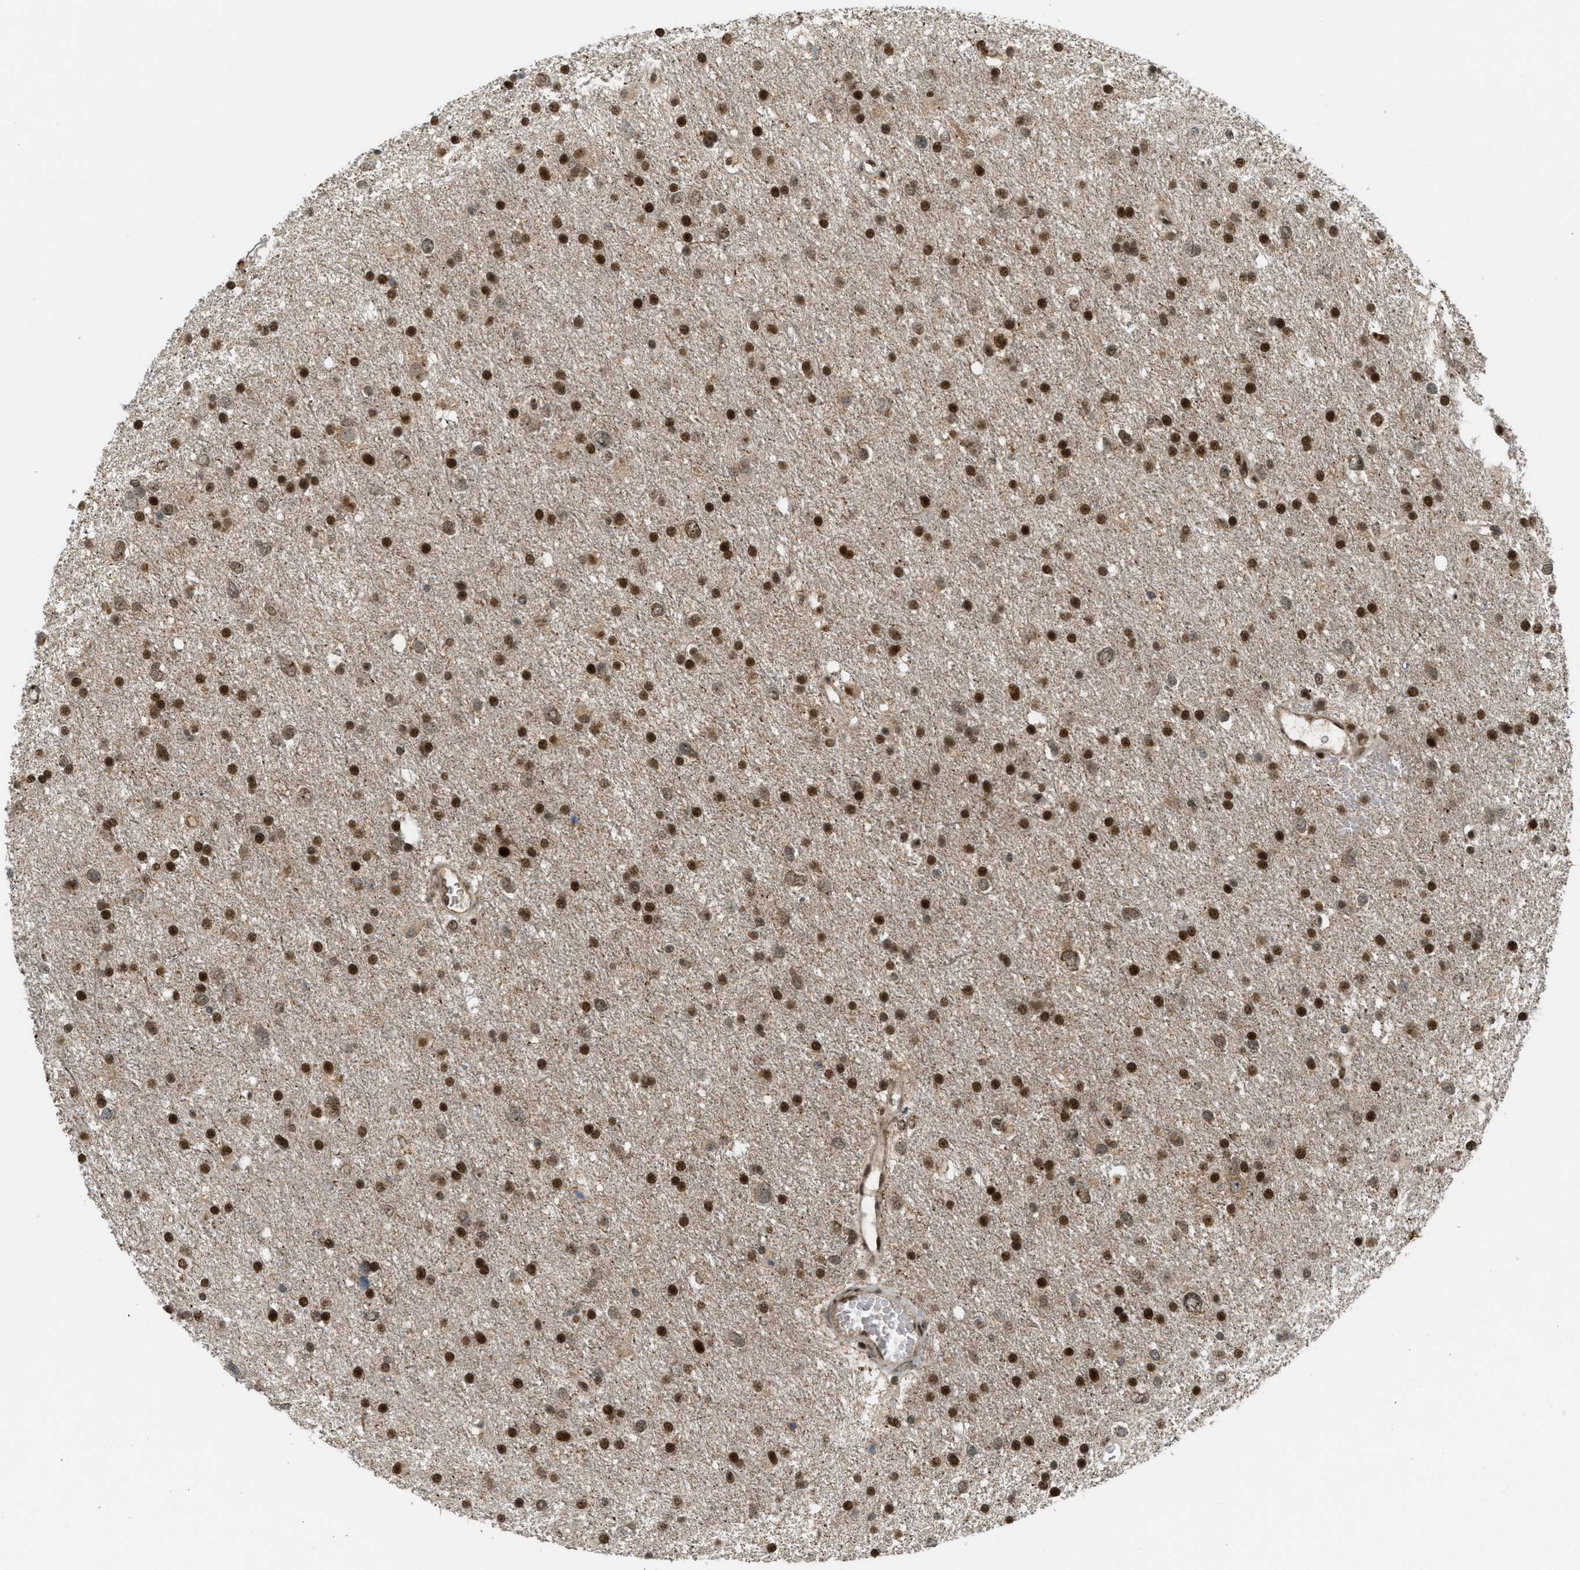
{"staining": {"intensity": "strong", "quantity": ">75%", "location": "nuclear"}, "tissue": "glioma", "cell_type": "Tumor cells", "image_type": "cancer", "snomed": [{"axis": "morphology", "description": "Glioma, malignant, Low grade"}, {"axis": "topography", "description": "Brain"}], "caption": "Glioma was stained to show a protein in brown. There is high levels of strong nuclear staining in about >75% of tumor cells.", "gene": "TLK1", "patient": {"sex": "female", "age": 37}}